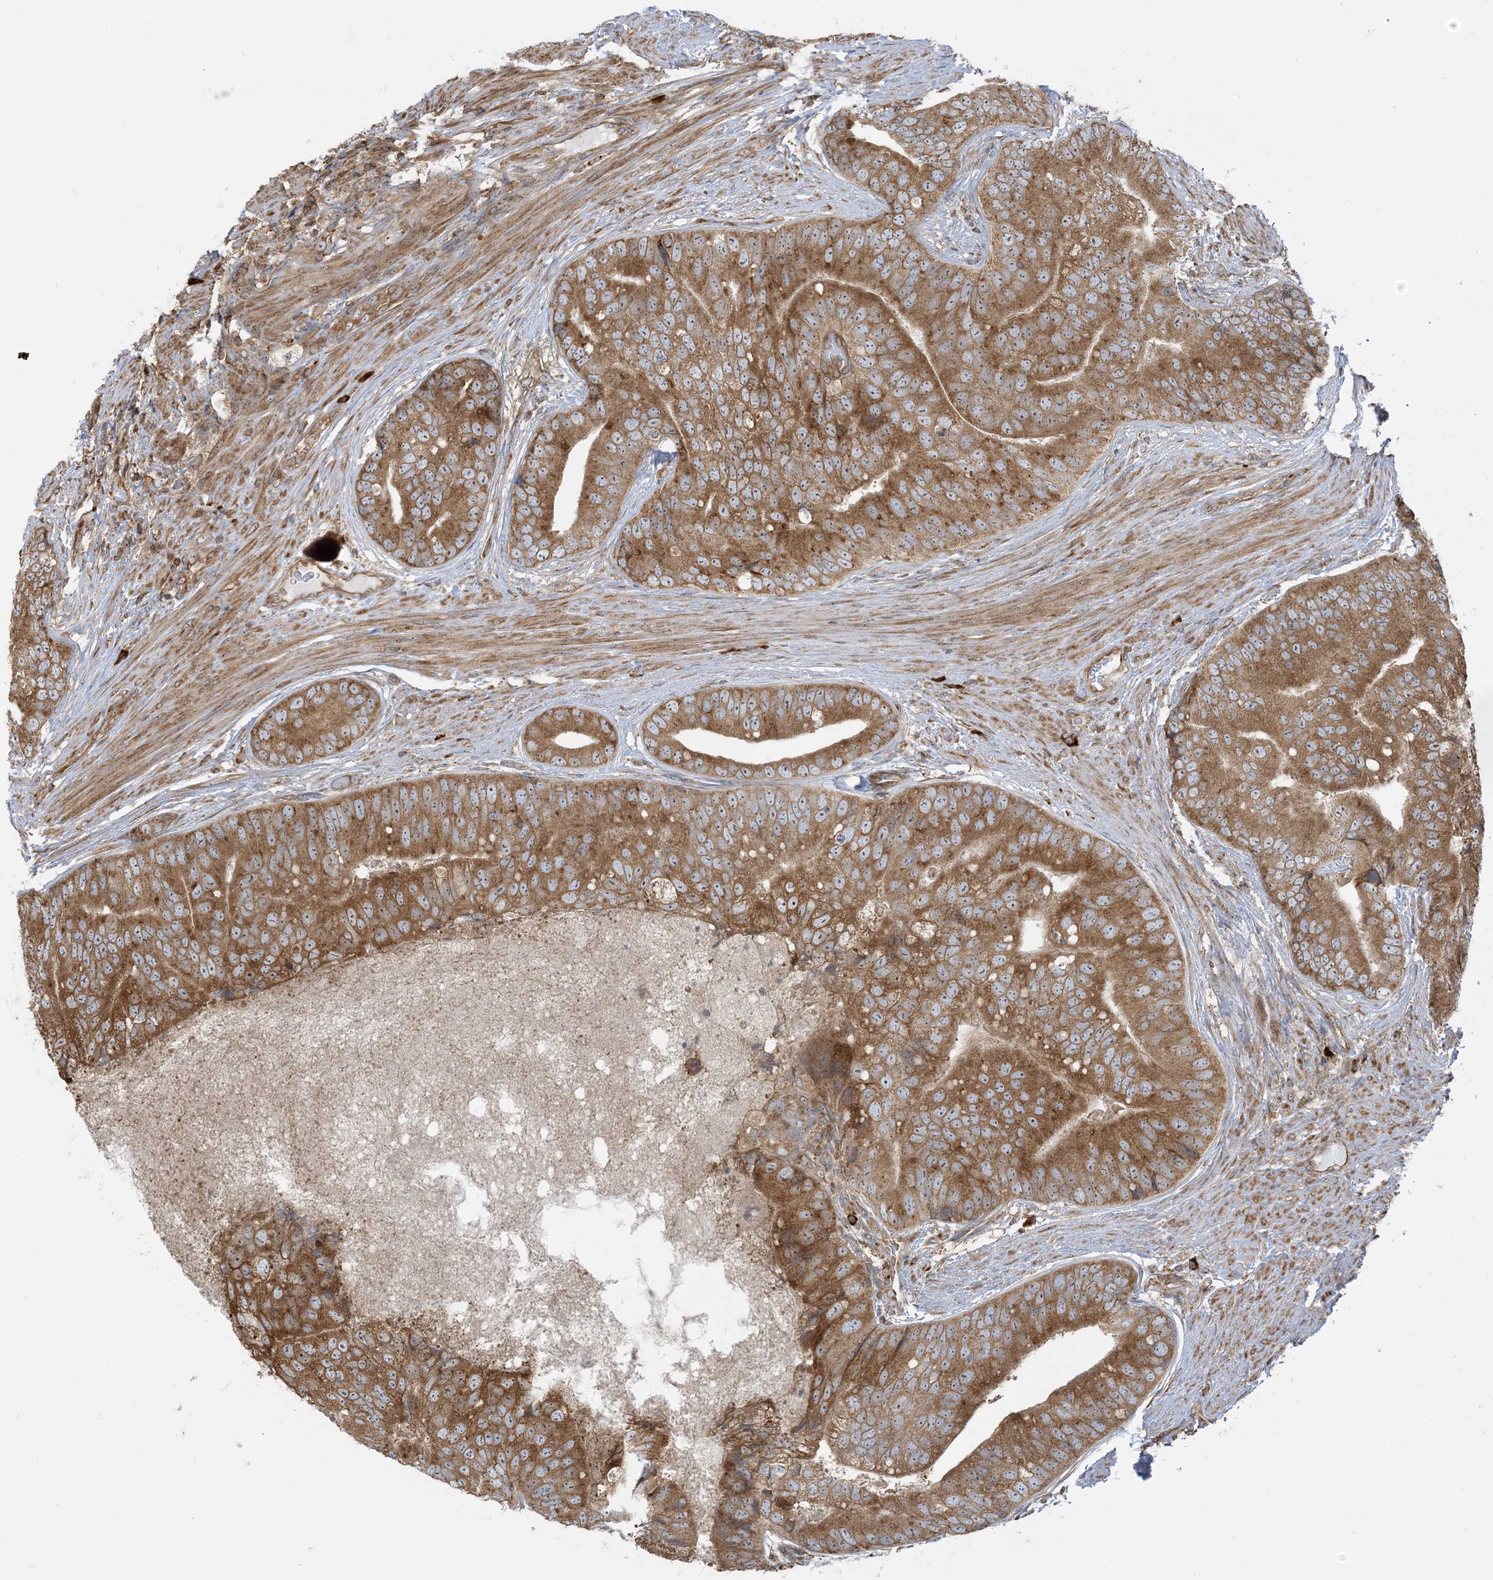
{"staining": {"intensity": "moderate", "quantity": ">75%", "location": "cytoplasmic/membranous"}, "tissue": "prostate cancer", "cell_type": "Tumor cells", "image_type": "cancer", "snomed": [{"axis": "morphology", "description": "Adenocarcinoma, High grade"}, {"axis": "topography", "description": "Prostate"}], "caption": "Prostate cancer (adenocarcinoma (high-grade)) was stained to show a protein in brown. There is medium levels of moderate cytoplasmic/membranous staining in approximately >75% of tumor cells.", "gene": "SRP72", "patient": {"sex": "male", "age": 70}}